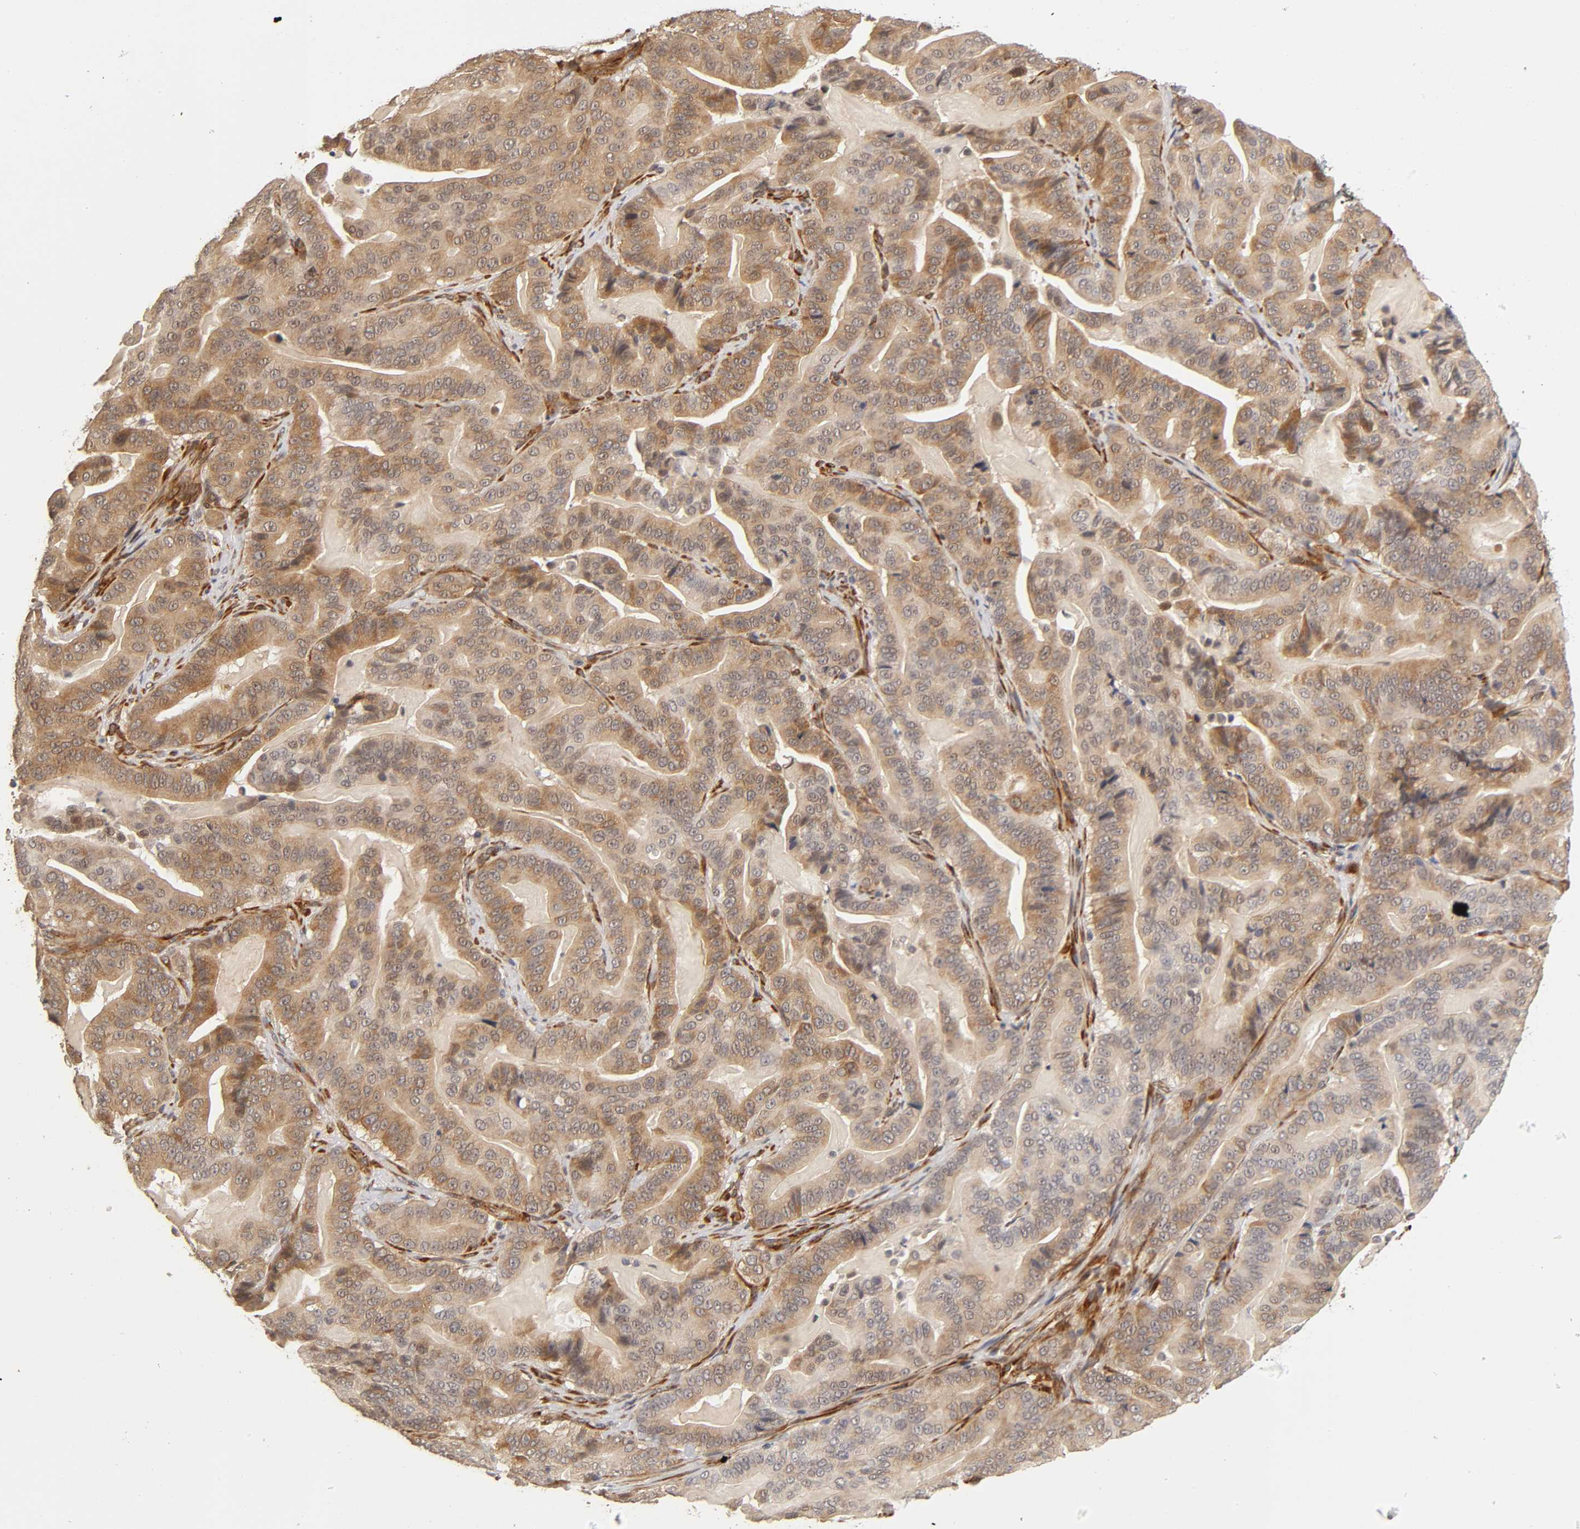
{"staining": {"intensity": "moderate", "quantity": ">75%", "location": "cytoplasmic/membranous"}, "tissue": "pancreatic cancer", "cell_type": "Tumor cells", "image_type": "cancer", "snomed": [{"axis": "morphology", "description": "Adenocarcinoma, NOS"}, {"axis": "topography", "description": "Pancreas"}], "caption": "IHC micrograph of adenocarcinoma (pancreatic) stained for a protein (brown), which reveals medium levels of moderate cytoplasmic/membranous staining in about >75% of tumor cells.", "gene": "LAMB1", "patient": {"sex": "male", "age": 63}}